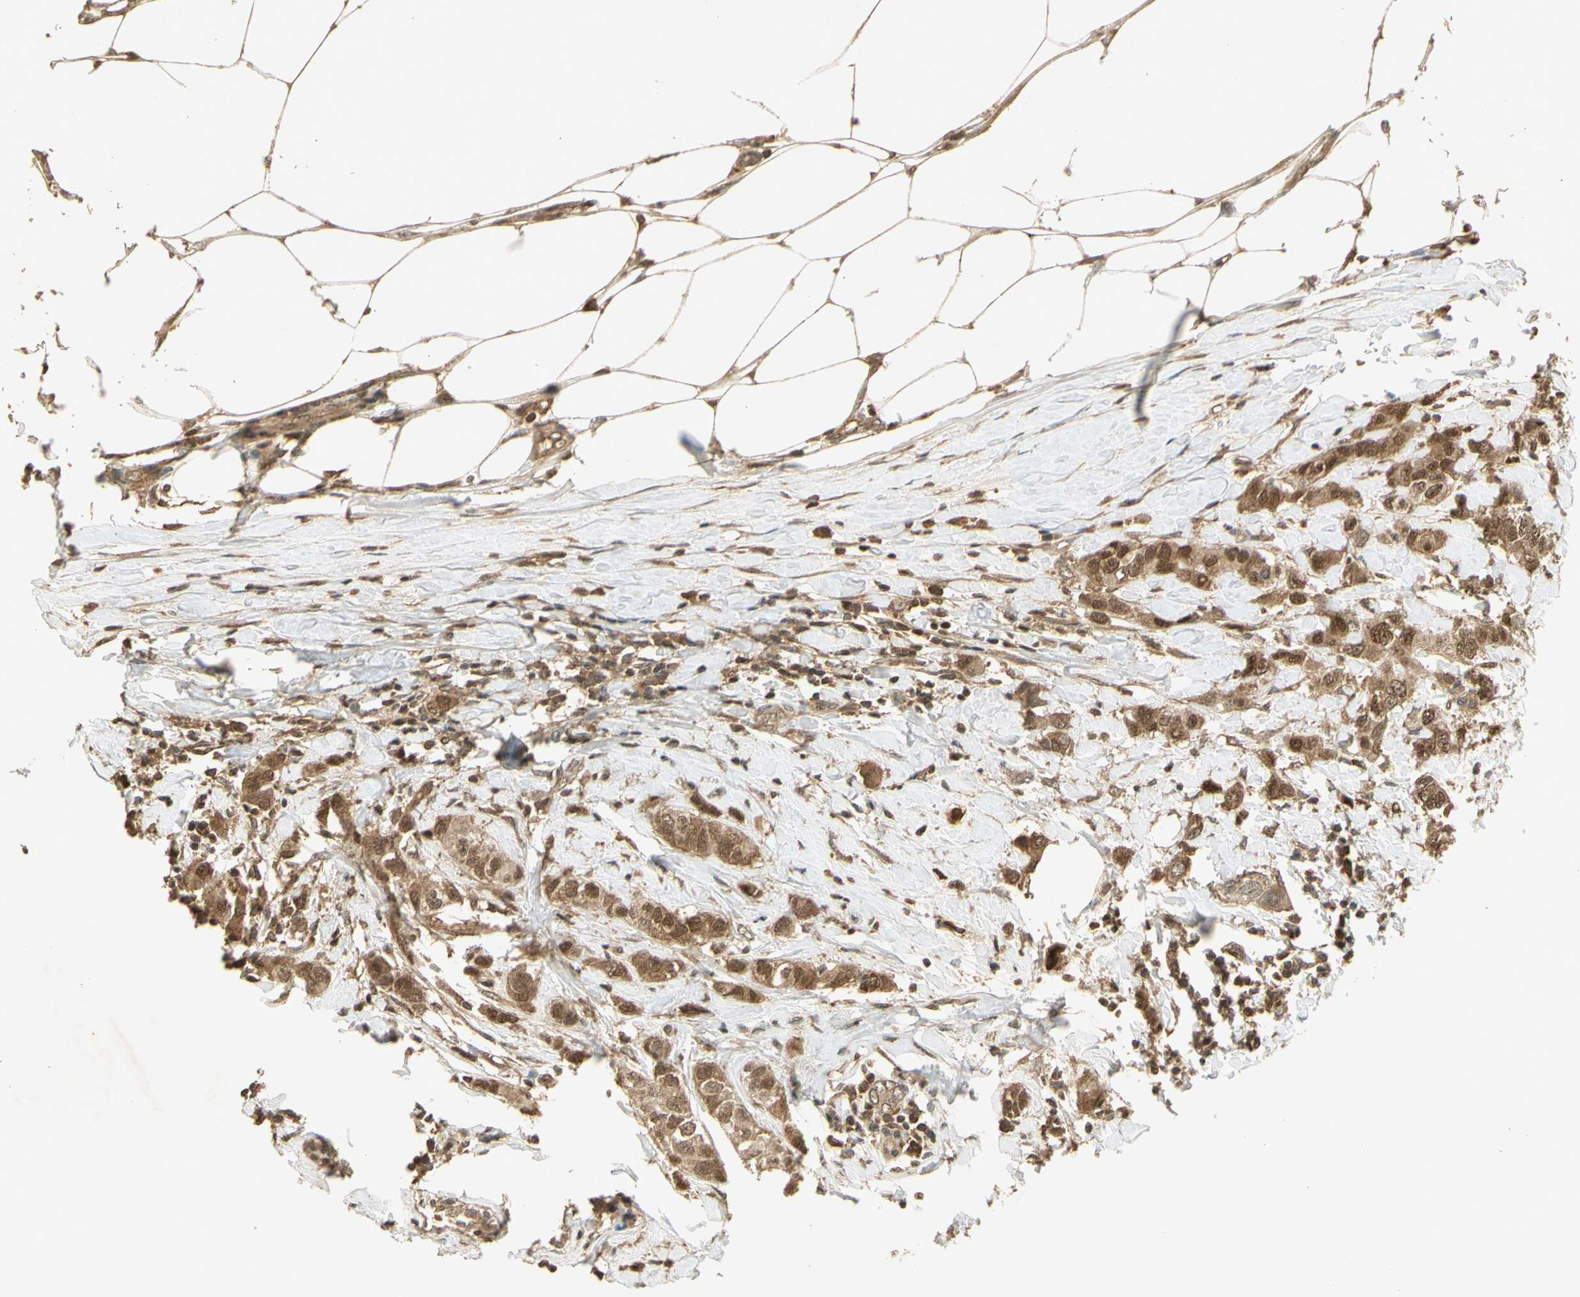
{"staining": {"intensity": "moderate", "quantity": ">75%", "location": "cytoplasmic/membranous,nuclear"}, "tissue": "breast cancer", "cell_type": "Tumor cells", "image_type": "cancer", "snomed": [{"axis": "morphology", "description": "Duct carcinoma"}, {"axis": "topography", "description": "Breast"}], "caption": "Breast cancer (invasive ductal carcinoma) was stained to show a protein in brown. There is medium levels of moderate cytoplasmic/membranous and nuclear staining in about >75% of tumor cells. Nuclei are stained in blue.", "gene": "GMEB2", "patient": {"sex": "female", "age": 50}}